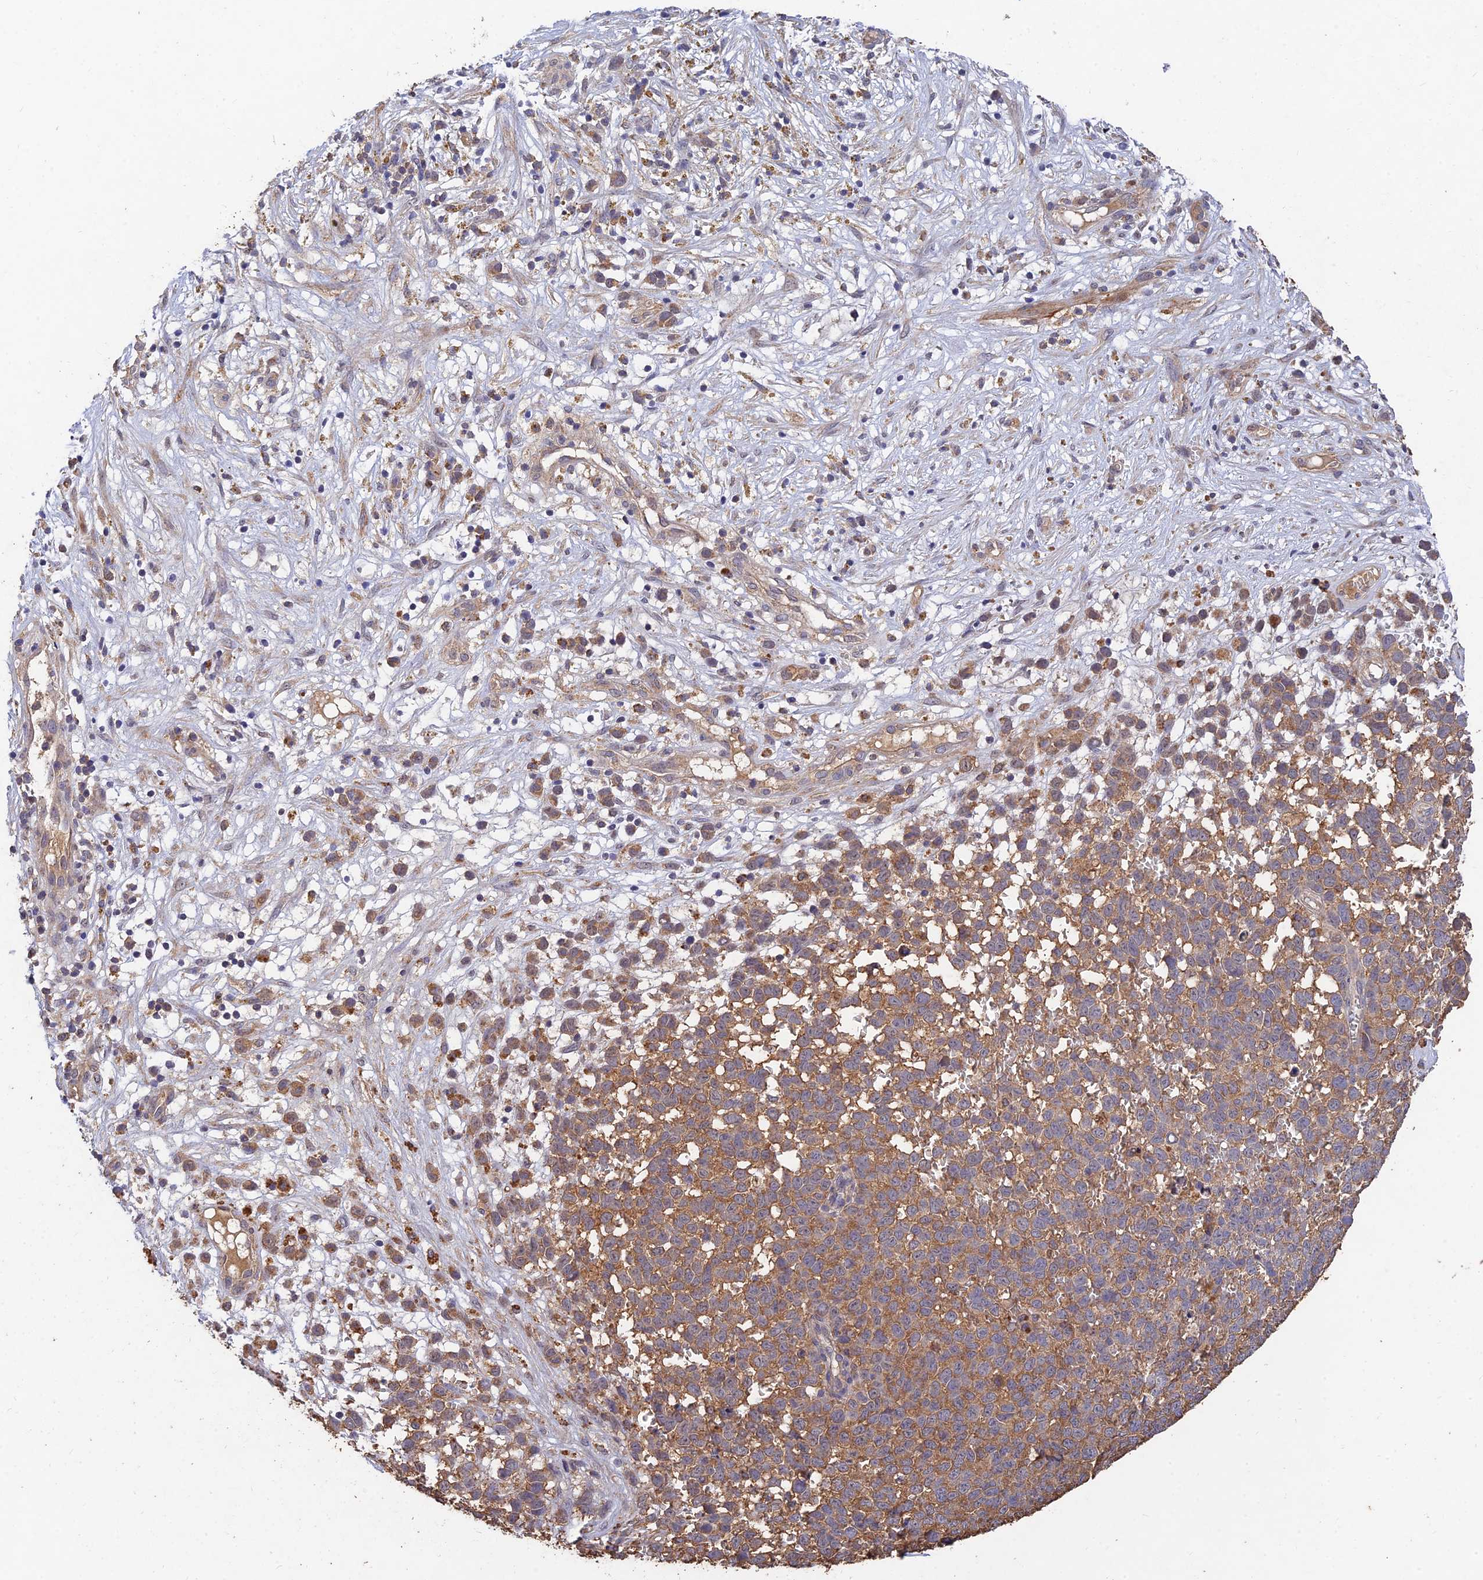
{"staining": {"intensity": "moderate", "quantity": ">75%", "location": "cytoplasmic/membranous"}, "tissue": "melanoma", "cell_type": "Tumor cells", "image_type": "cancer", "snomed": [{"axis": "morphology", "description": "Malignant melanoma, NOS"}, {"axis": "topography", "description": "Nose, NOS"}], "caption": "The immunohistochemical stain shows moderate cytoplasmic/membranous positivity in tumor cells of malignant melanoma tissue.", "gene": "SLC38A11", "patient": {"sex": "female", "age": 48}}